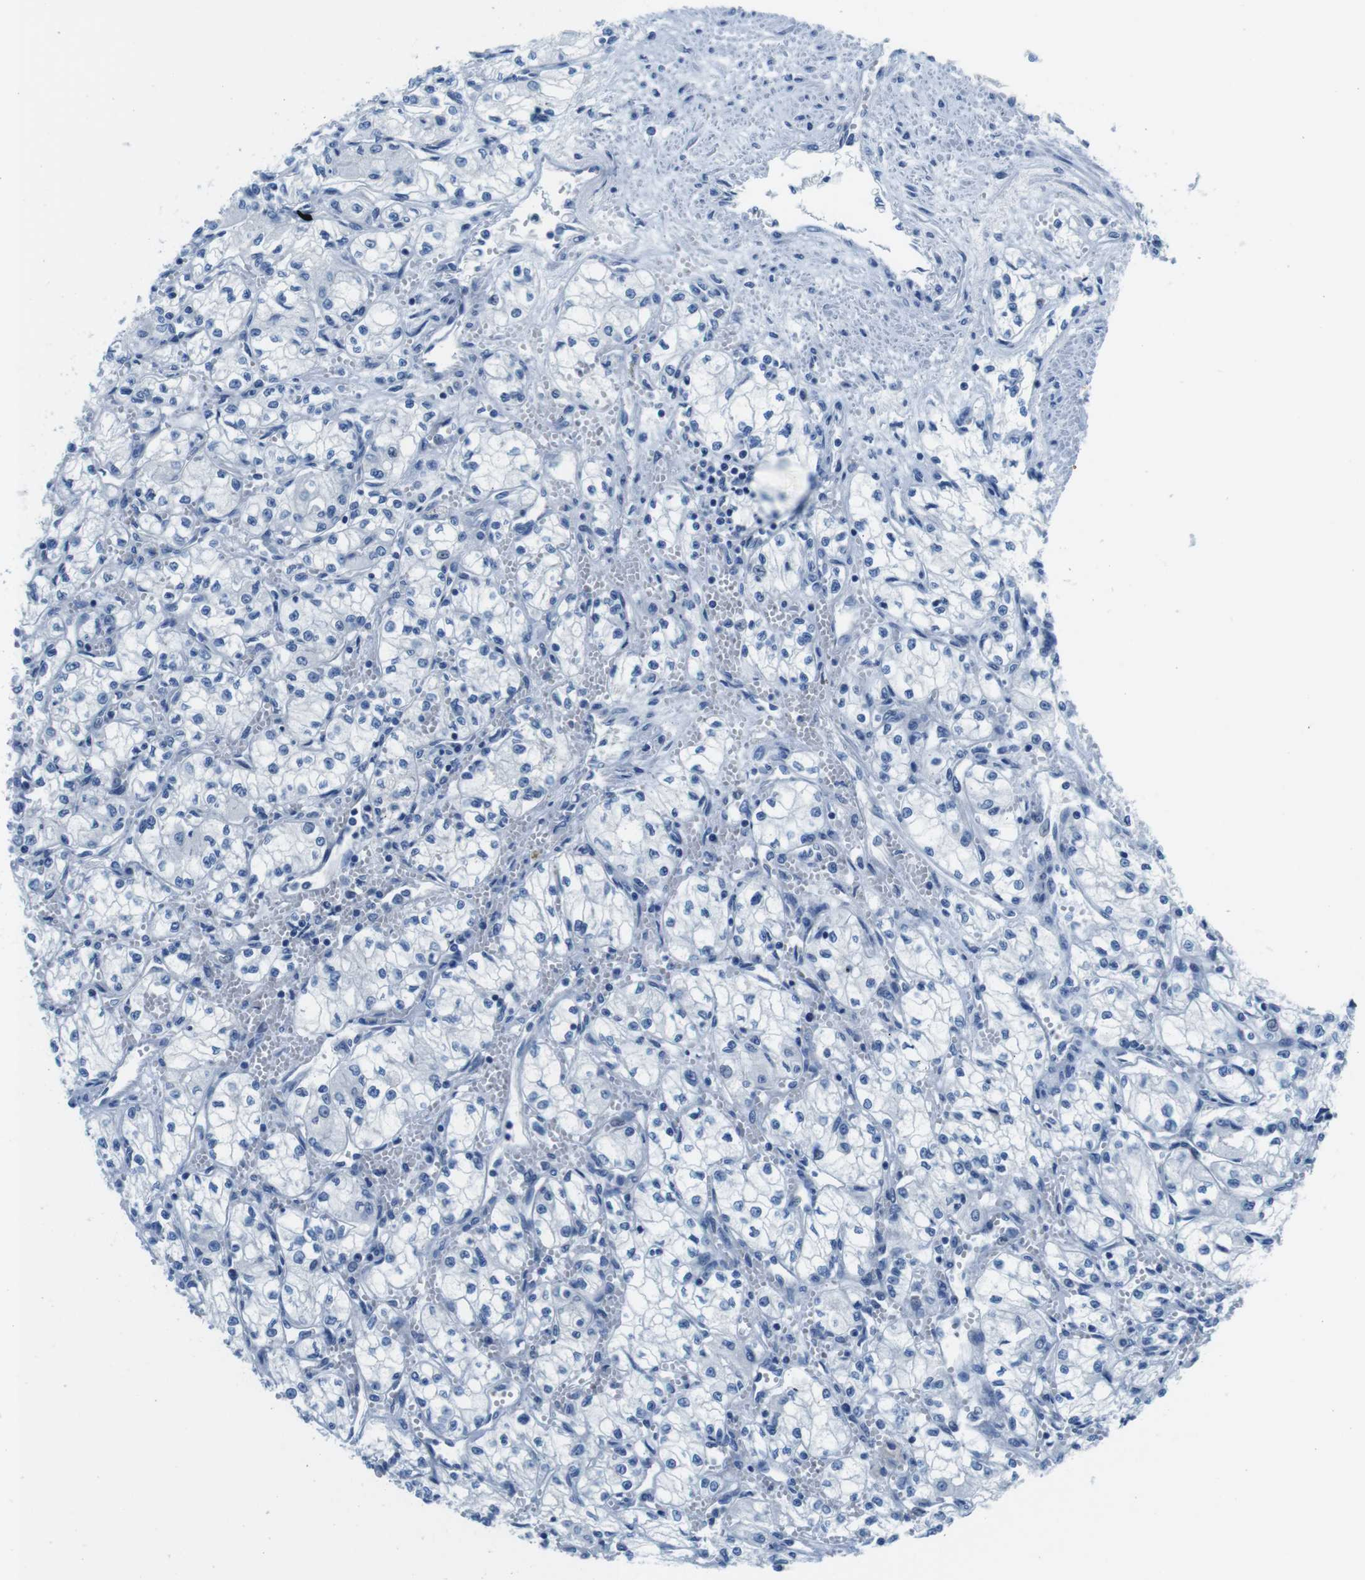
{"staining": {"intensity": "negative", "quantity": "none", "location": "none"}, "tissue": "renal cancer", "cell_type": "Tumor cells", "image_type": "cancer", "snomed": [{"axis": "morphology", "description": "Normal tissue, NOS"}, {"axis": "morphology", "description": "Adenocarcinoma, NOS"}, {"axis": "topography", "description": "Kidney"}], "caption": "Renal cancer (adenocarcinoma) stained for a protein using immunohistochemistry shows no expression tumor cells.", "gene": "EIF2B5", "patient": {"sex": "male", "age": 59}}